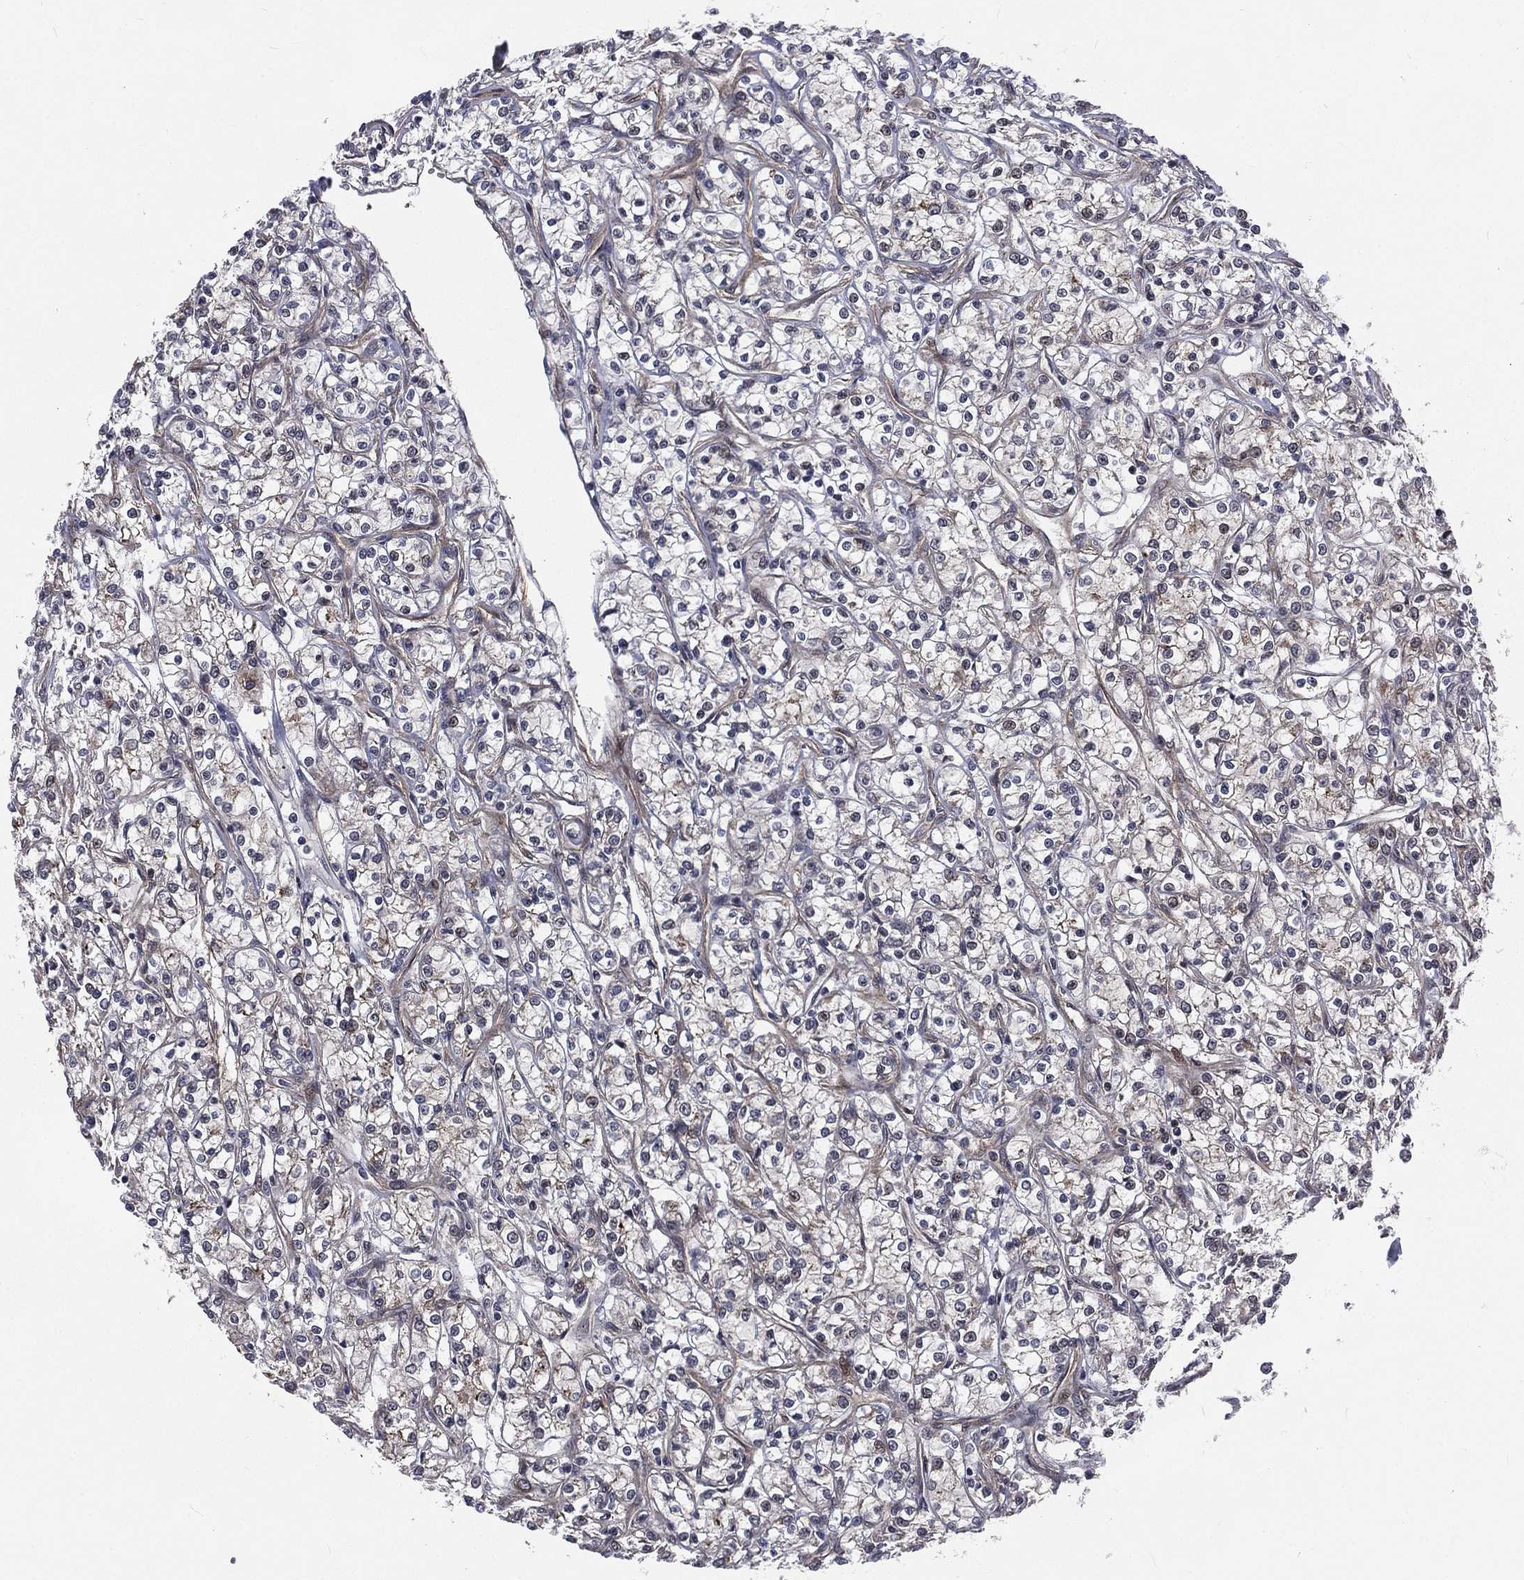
{"staining": {"intensity": "negative", "quantity": "none", "location": "none"}, "tissue": "renal cancer", "cell_type": "Tumor cells", "image_type": "cancer", "snomed": [{"axis": "morphology", "description": "Adenocarcinoma, NOS"}, {"axis": "topography", "description": "Kidney"}], "caption": "Tumor cells are negative for brown protein staining in renal adenocarcinoma.", "gene": "ARL3", "patient": {"sex": "female", "age": 59}}